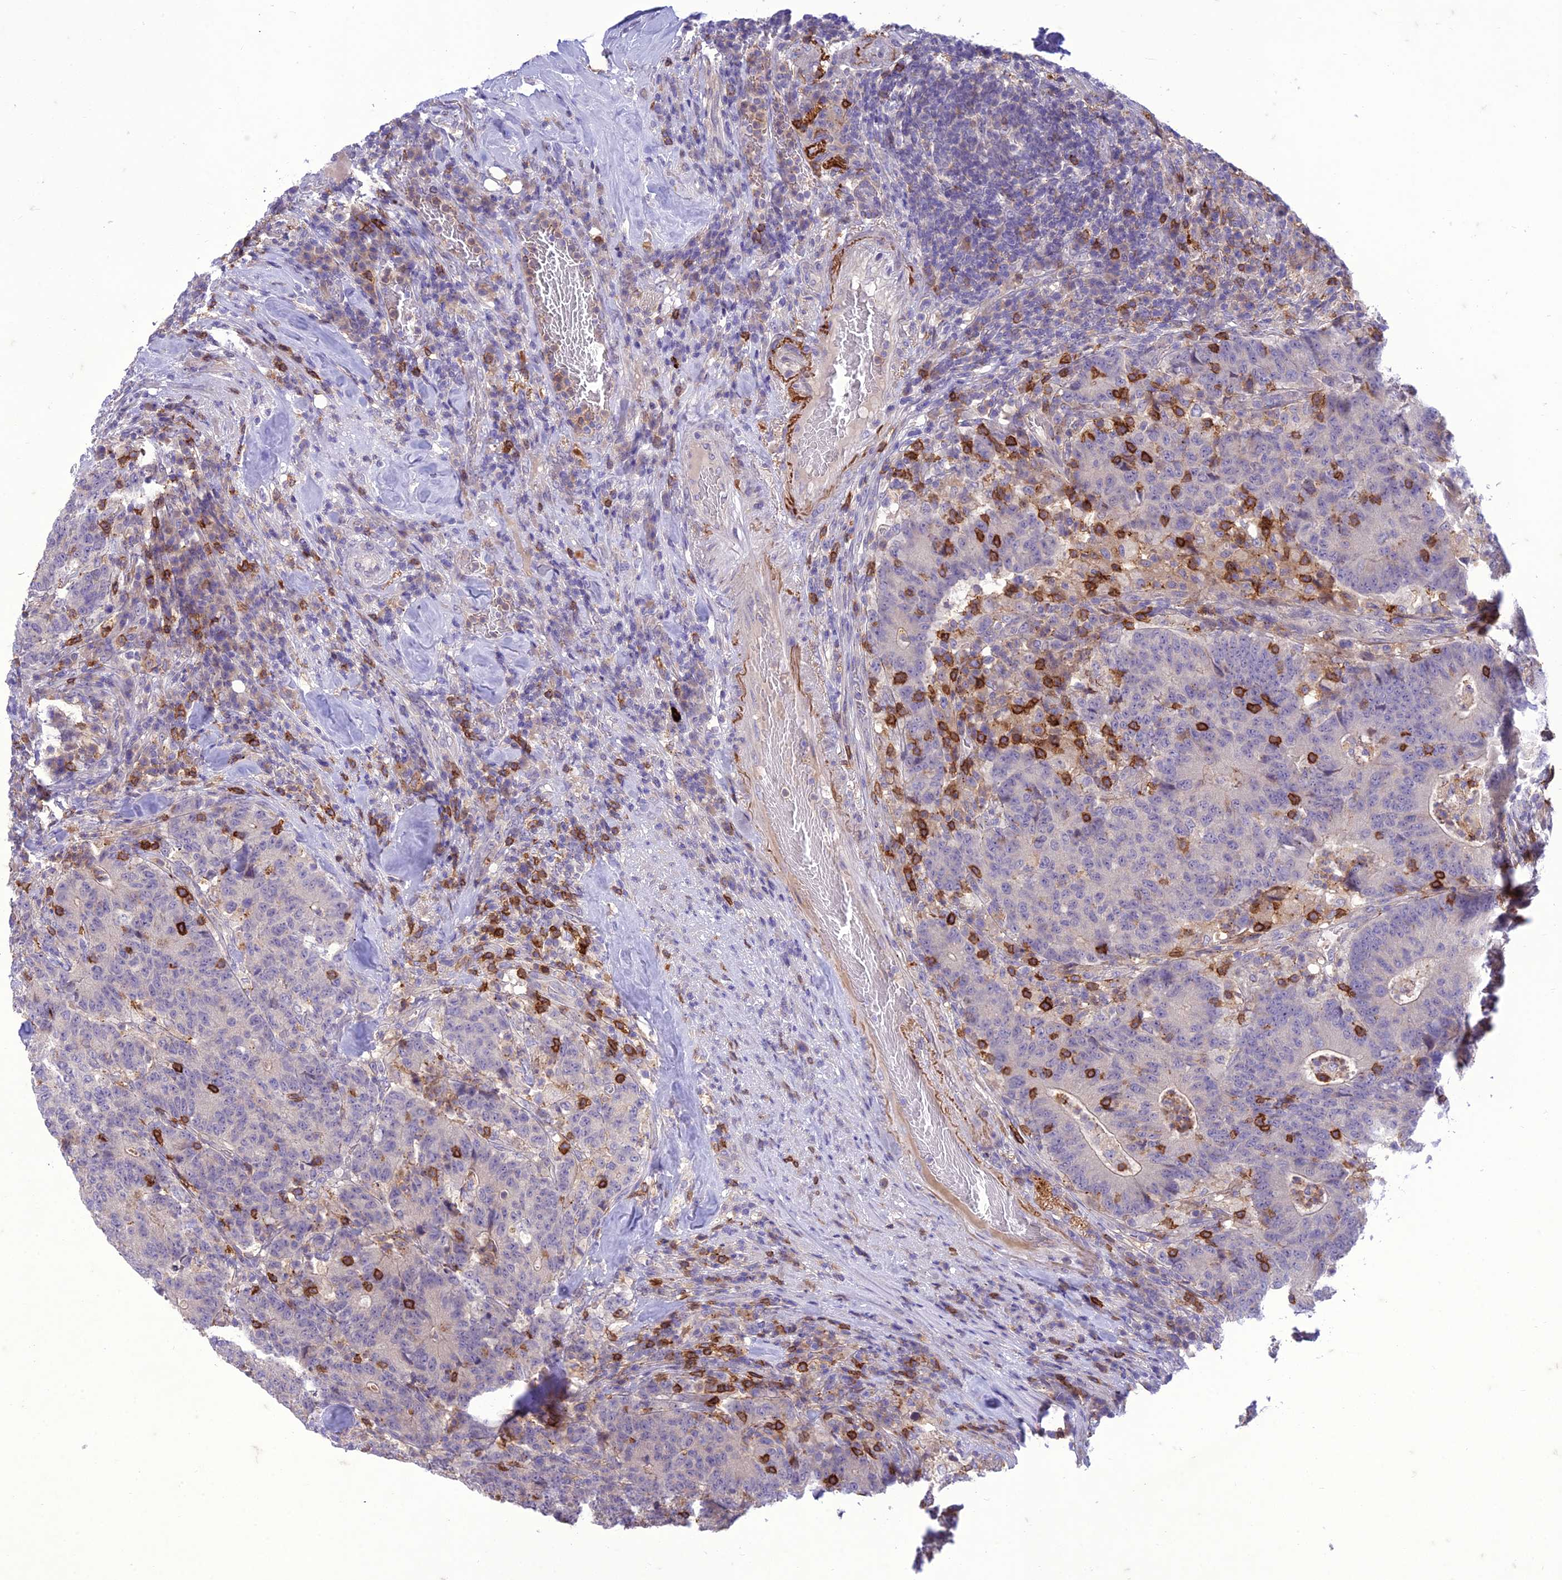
{"staining": {"intensity": "negative", "quantity": "none", "location": "none"}, "tissue": "colorectal cancer", "cell_type": "Tumor cells", "image_type": "cancer", "snomed": [{"axis": "morphology", "description": "Normal tissue, NOS"}, {"axis": "morphology", "description": "Adenocarcinoma, NOS"}, {"axis": "topography", "description": "Colon"}], "caption": "Tumor cells are negative for brown protein staining in colorectal adenocarcinoma.", "gene": "ITGAE", "patient": {"sex": "female", "age": 75}}